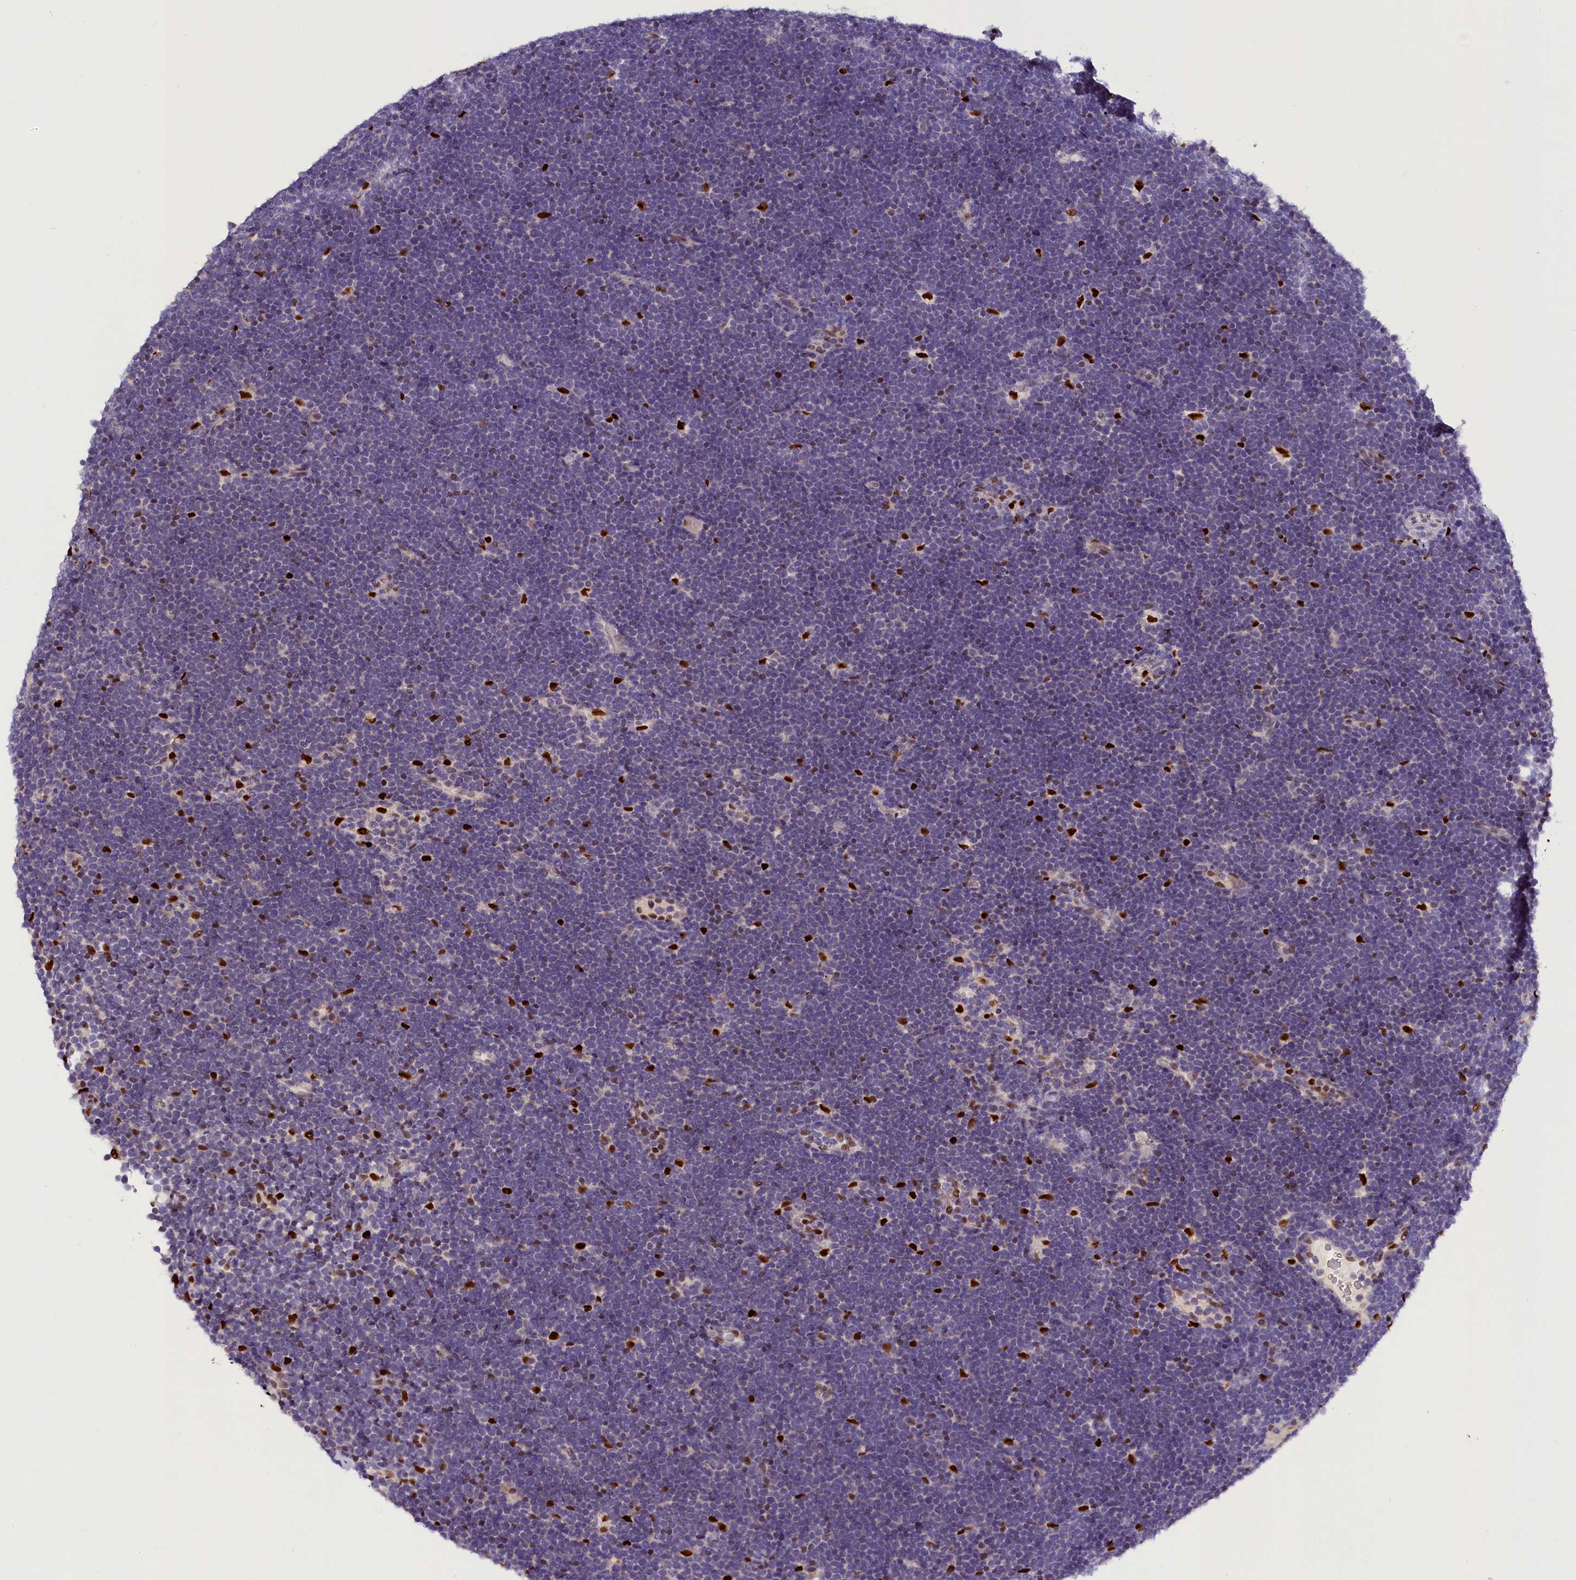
{"staining": {"intensity": "negative", "quantity": "none", "location": "none"}, "tissue": "lymphoma", "cell_type": "Tumor cells", "image_type": "cancer", "snomed": [{"axis": "morphology", "description": "Malignant lymphoma, non-Hodgkin's type, High grade"}, {"axis": "topography", "description": "Lymph node"}], "caption": "Tumor cells show no significant protein positivity in high-grade malignant lymphoma, non-Hodgkin's type.", "gene": "BTBD9", "patient": {"sex": "male", "age": 13}}